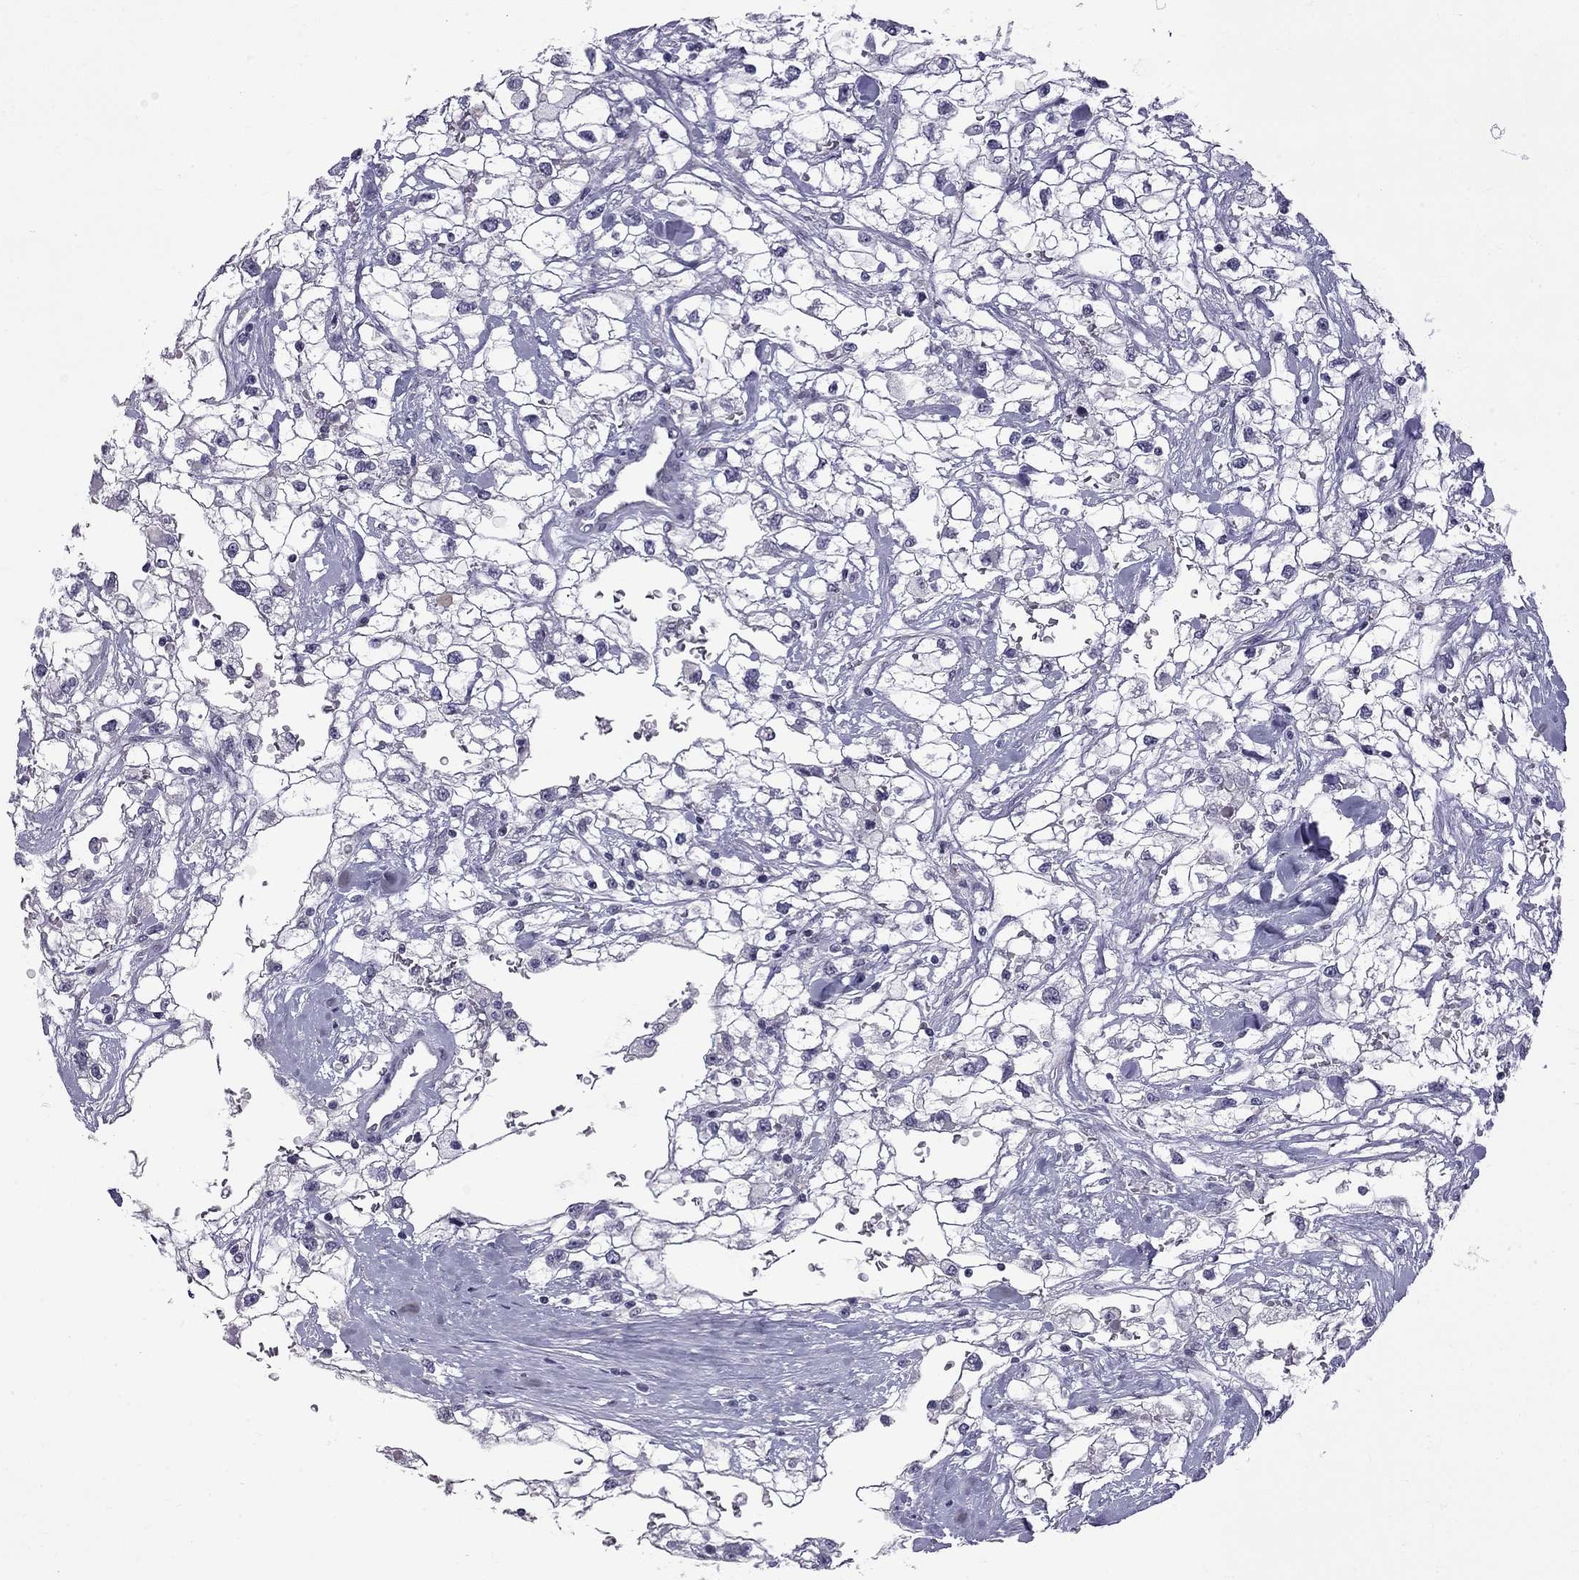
{"staining": {"intensity": "negative", "quantity": "none", "location": "none"}, "tissue": "renal cancer", "cell_type": "Tumor cells", "image_type": "cancer", "snomed": [{"axis": "morphology", "description": "Adenocarcinoma, NOS"}, {"axis": "topography", "description": "Kidney"}], "caption": "DAB immunohistochemical staining of renal cancer (adenocarcinoma) displays no significant staining in tumor cells.", "gene": "RTL9", "patient": {"sex": "male", "age": 59}}